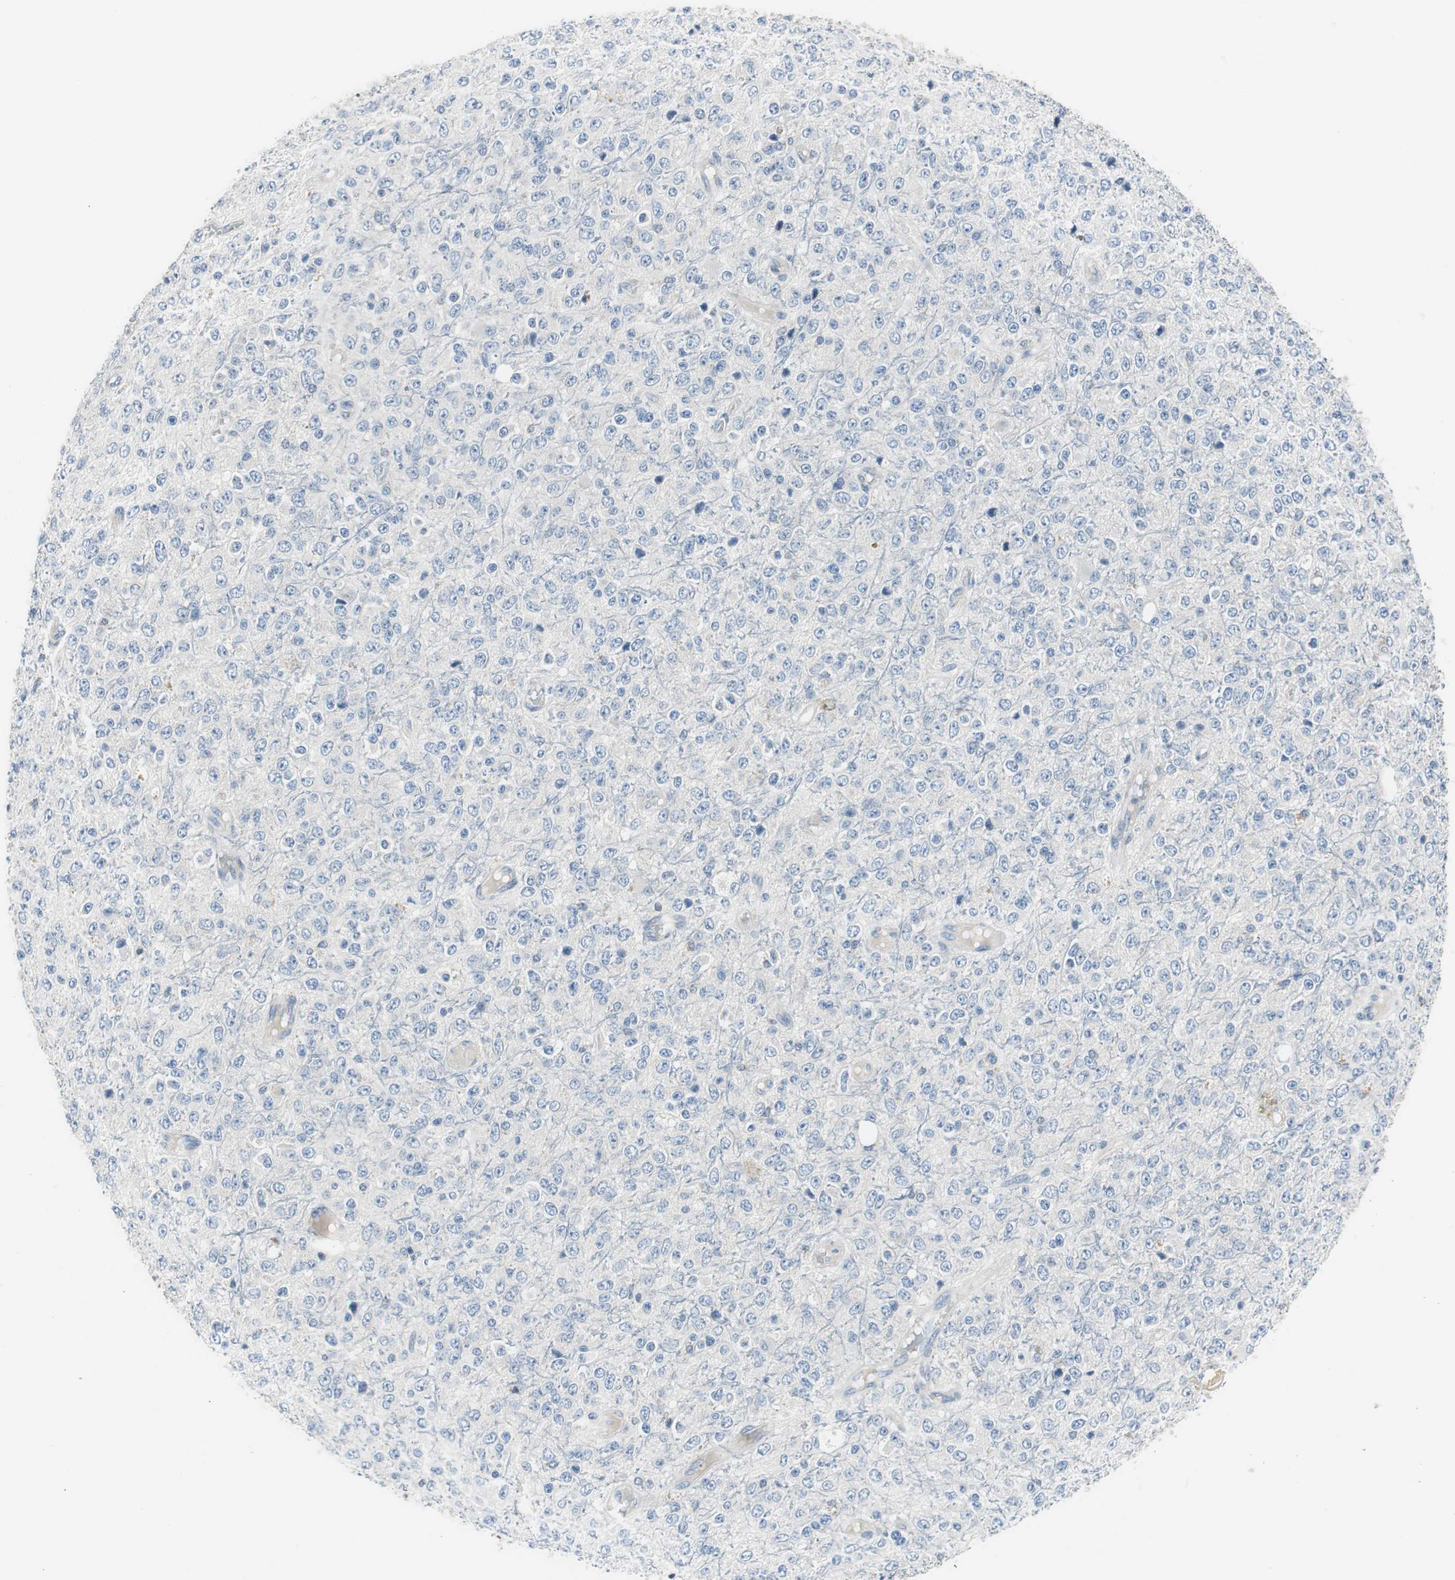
{"staining": {"intensity": "weak", "quantity": "<25%", "location": "cytoplasmic/membranous"}, "tissue": "glioma", "cell_type": "Tumor cells", "image_type": "cancer", "snomed": [{"axis": "morphology", "description": "Glioma, malignant, High grade"}, {"axis": "topography", "description": "pancreas cauda"}], "caption": "High power microscopy histopathology image of an immunohistochemistry (IHC) photomicrograph of glioma, revealing no significant expression in tumor cells.", "gene": "PLAA", "patient": {"sex": "male", "age": 60}}